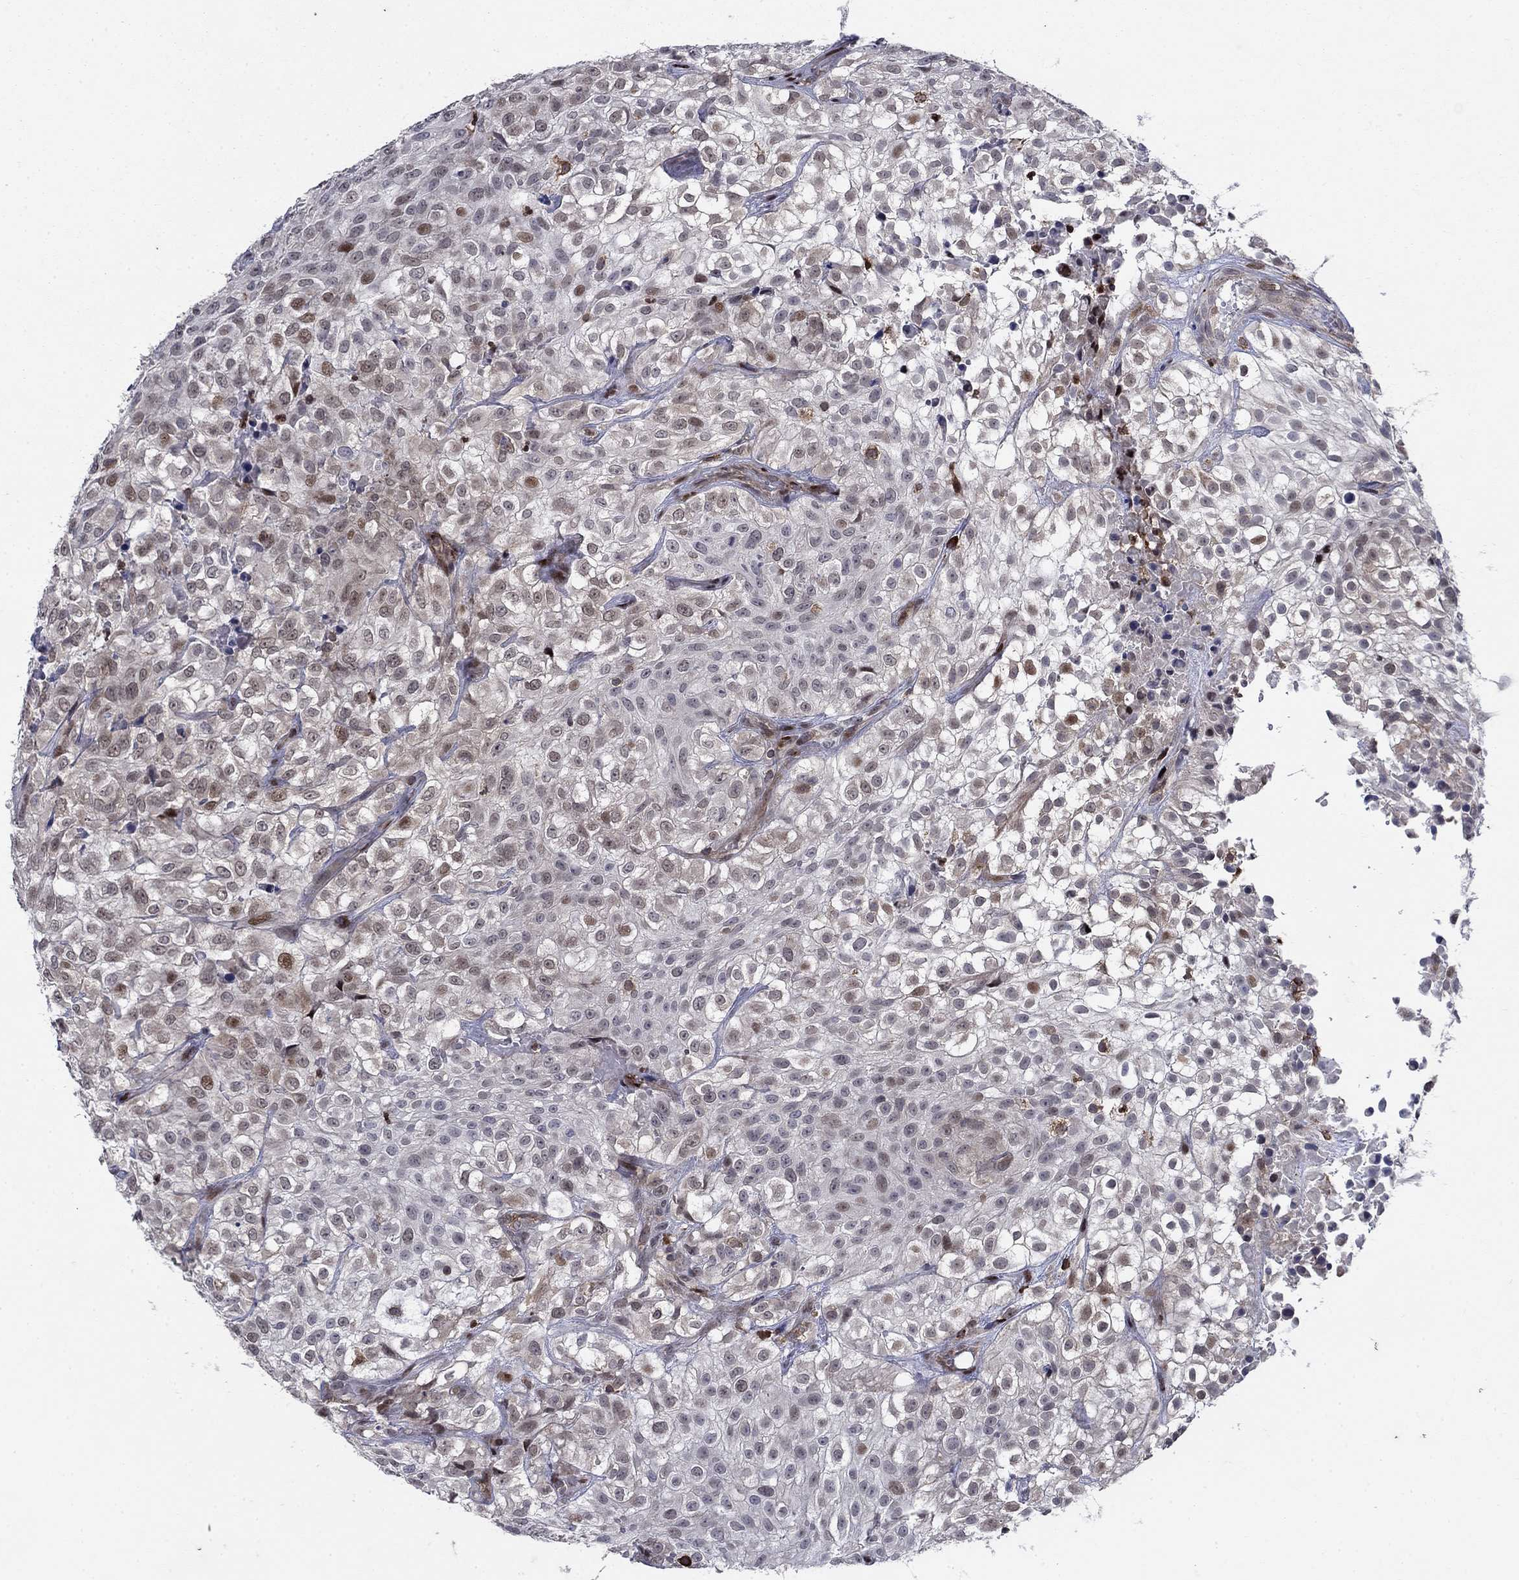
{"staining": {"intensity": "moderate", "quantity": "<25%", "location": "cytoplasmic/membranous"}, "tissue": "urothelial cancer", "cell_type": "Tumor cells", "image_type": "cancer", "snomed": [{"axis": "morphology", "description": "Urothelial carcinoma, High grade"}, {"axis": "topography", "description": "Urinary bladder"}], "caption": "There is low levels of moderate cytoplasmic/membranous positivity in tumor cells of urothelial cancer, as demonstrated by immunohistochemical staining (brown color).", "gene": "DHRS7", "patient": {"sex": "male", "age": 56}}